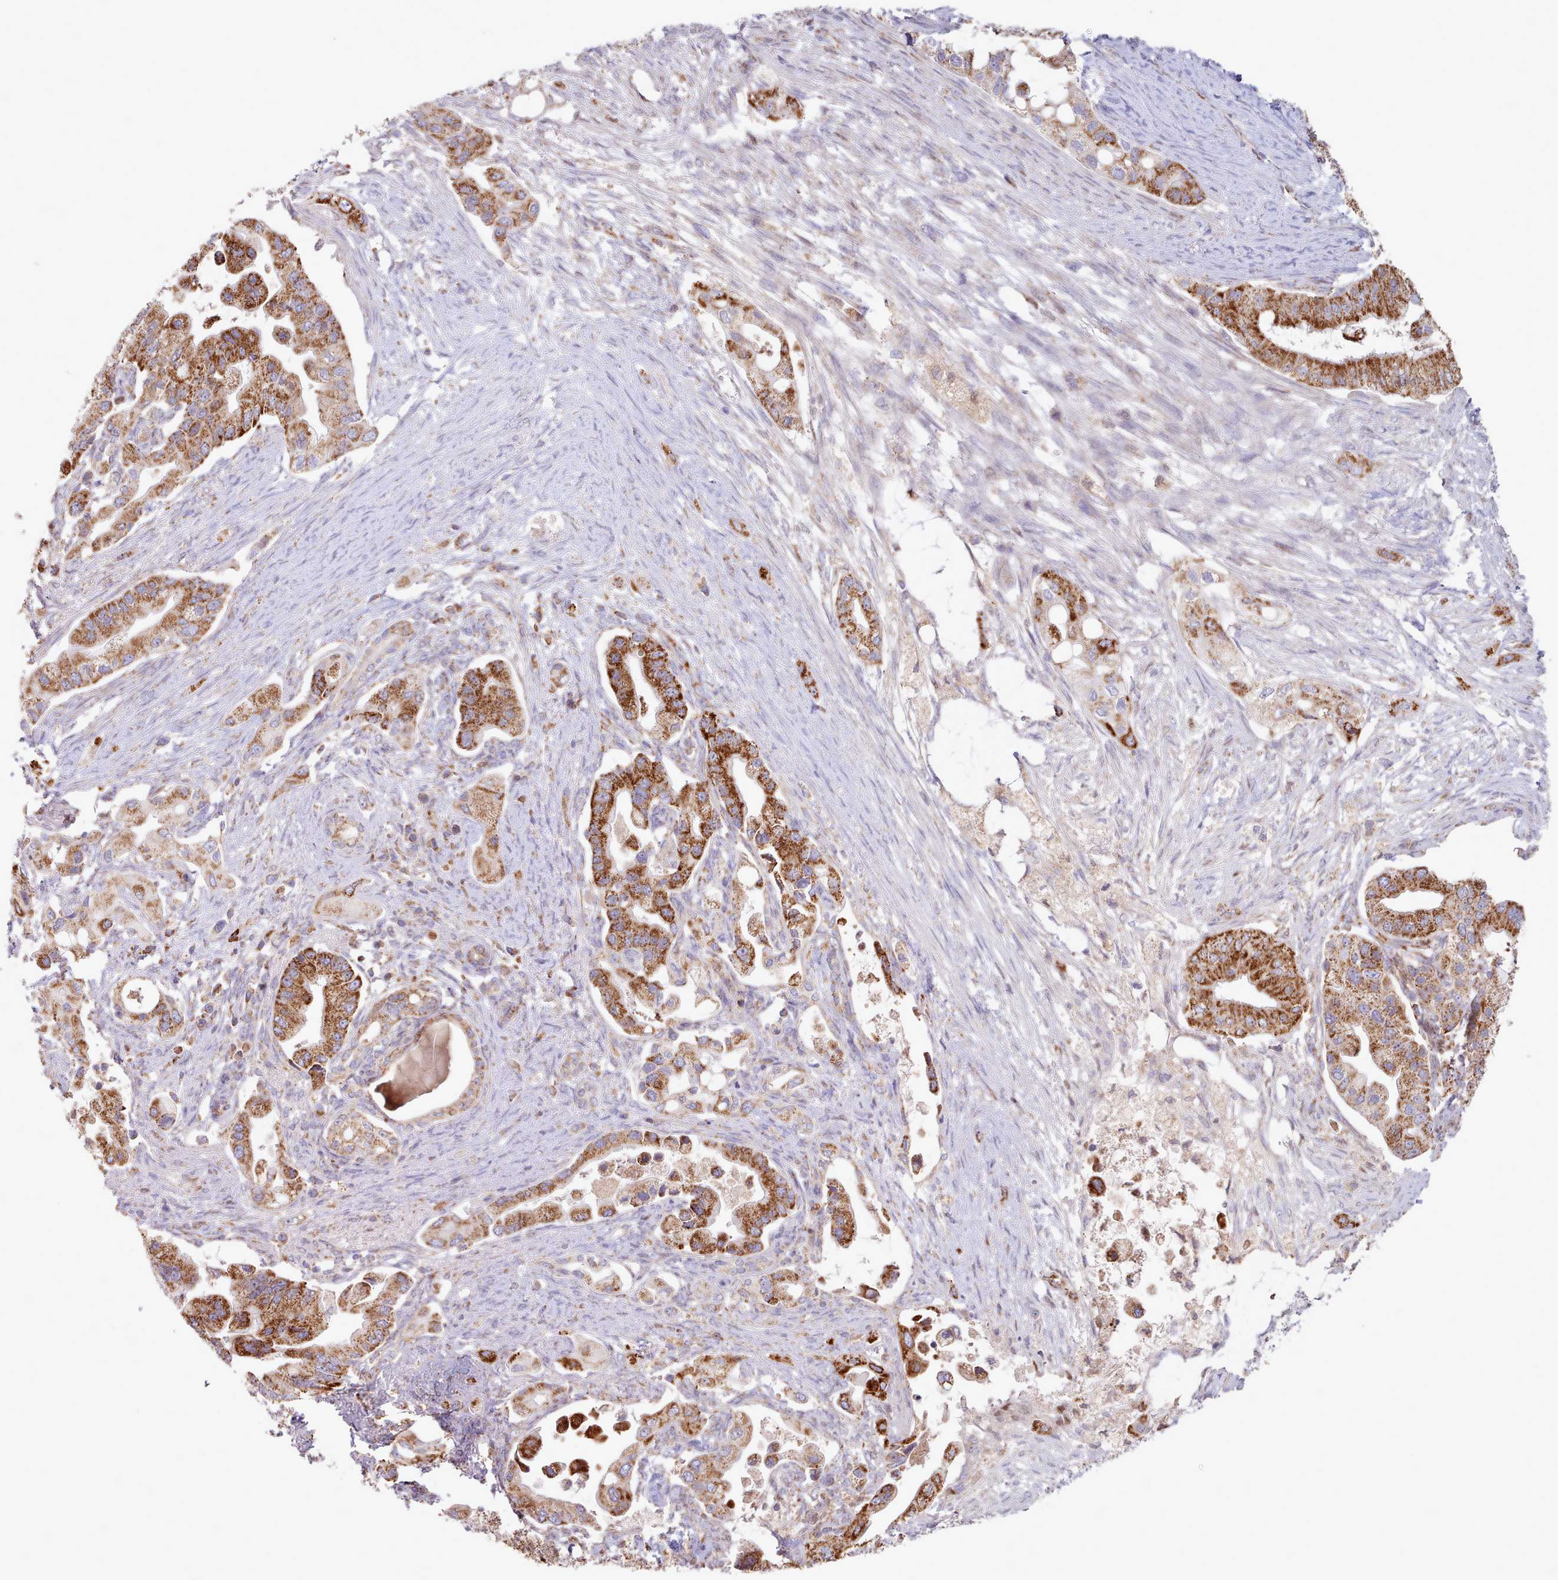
{"staining": {"intensity": "strong", "quantity": ">75%", "location": "cytoplasmic/membranous"}, "tissue": "pancreatic cancer", "cell_type": "Tumor cells", "image_type": "cancer", "snomed": [{"axis": "morphology", "description": "Adenocarcinoma, NOS"}, {"axis": "topography", "description": "Pancreas"}], "caption": "Protein staining of adenocarcinoma (pancreatic) tissue displays strong cytoplasmic/membranous positivity in approximately >75% of tumor cells. Using DAB (brown) and hematoxylin (blue) stains, captured at high magnification using brightfield microscopy.", "gene": "HSDL2", "patient": {"sex": "male", "age": 57}}